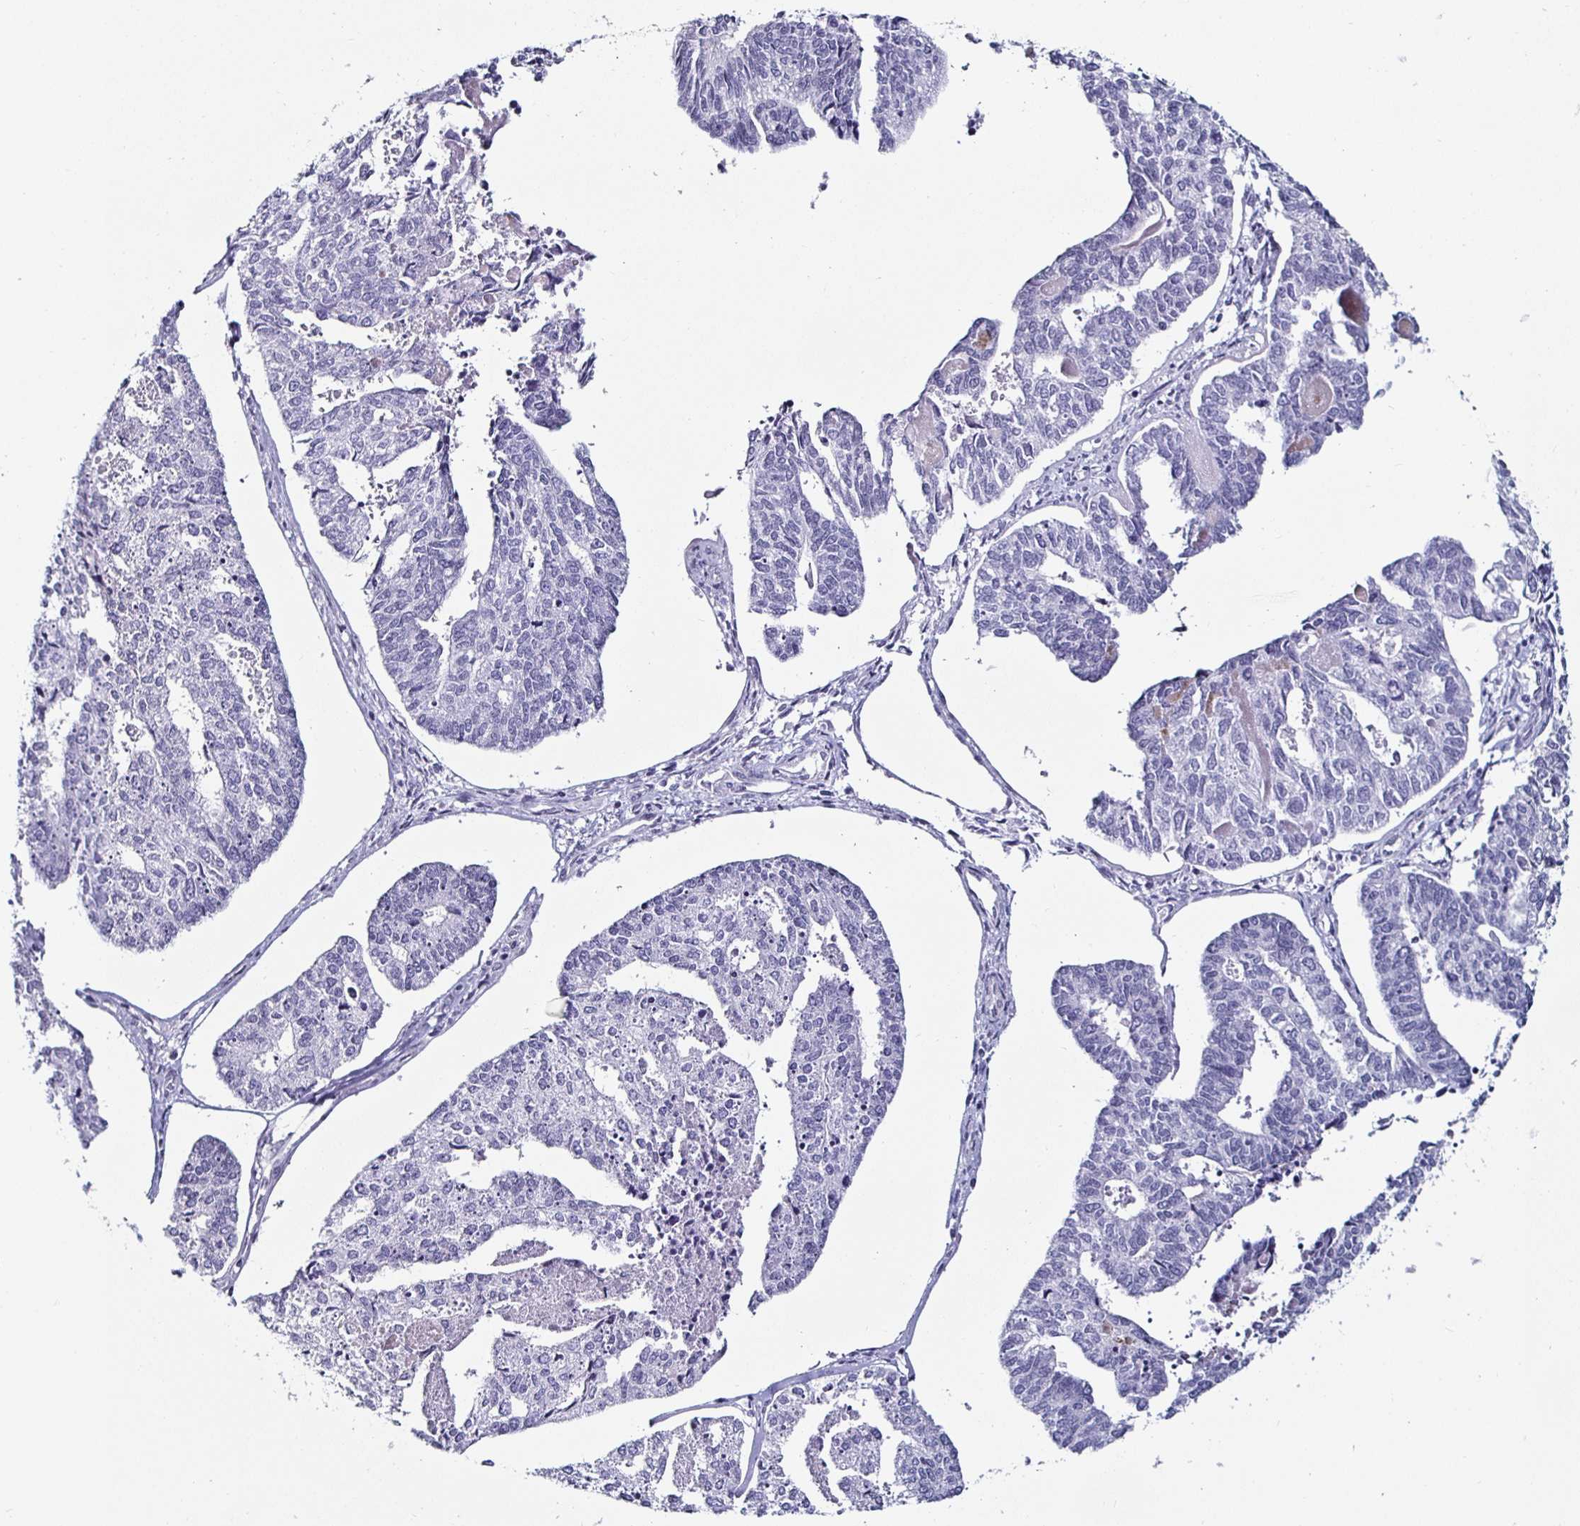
{"staining": {"intensity": "negative", "quantity": "none", "location": "none"}, "tissue": "endometrial cancer", "cell_type": "Tumor cells", "image_type": "cancer", "snomed": [{"axis": "morphology", "description": "Adenocarcinoma, NOS"}, {"axis": "topography", "description": "Endometrium"}], "caption": "The micrograph demonstrates no staining of tumor cells in adenocarcinoma (endometrial).", "gene": "KRT4", "patient": {"sex": "female", "age": 73}}